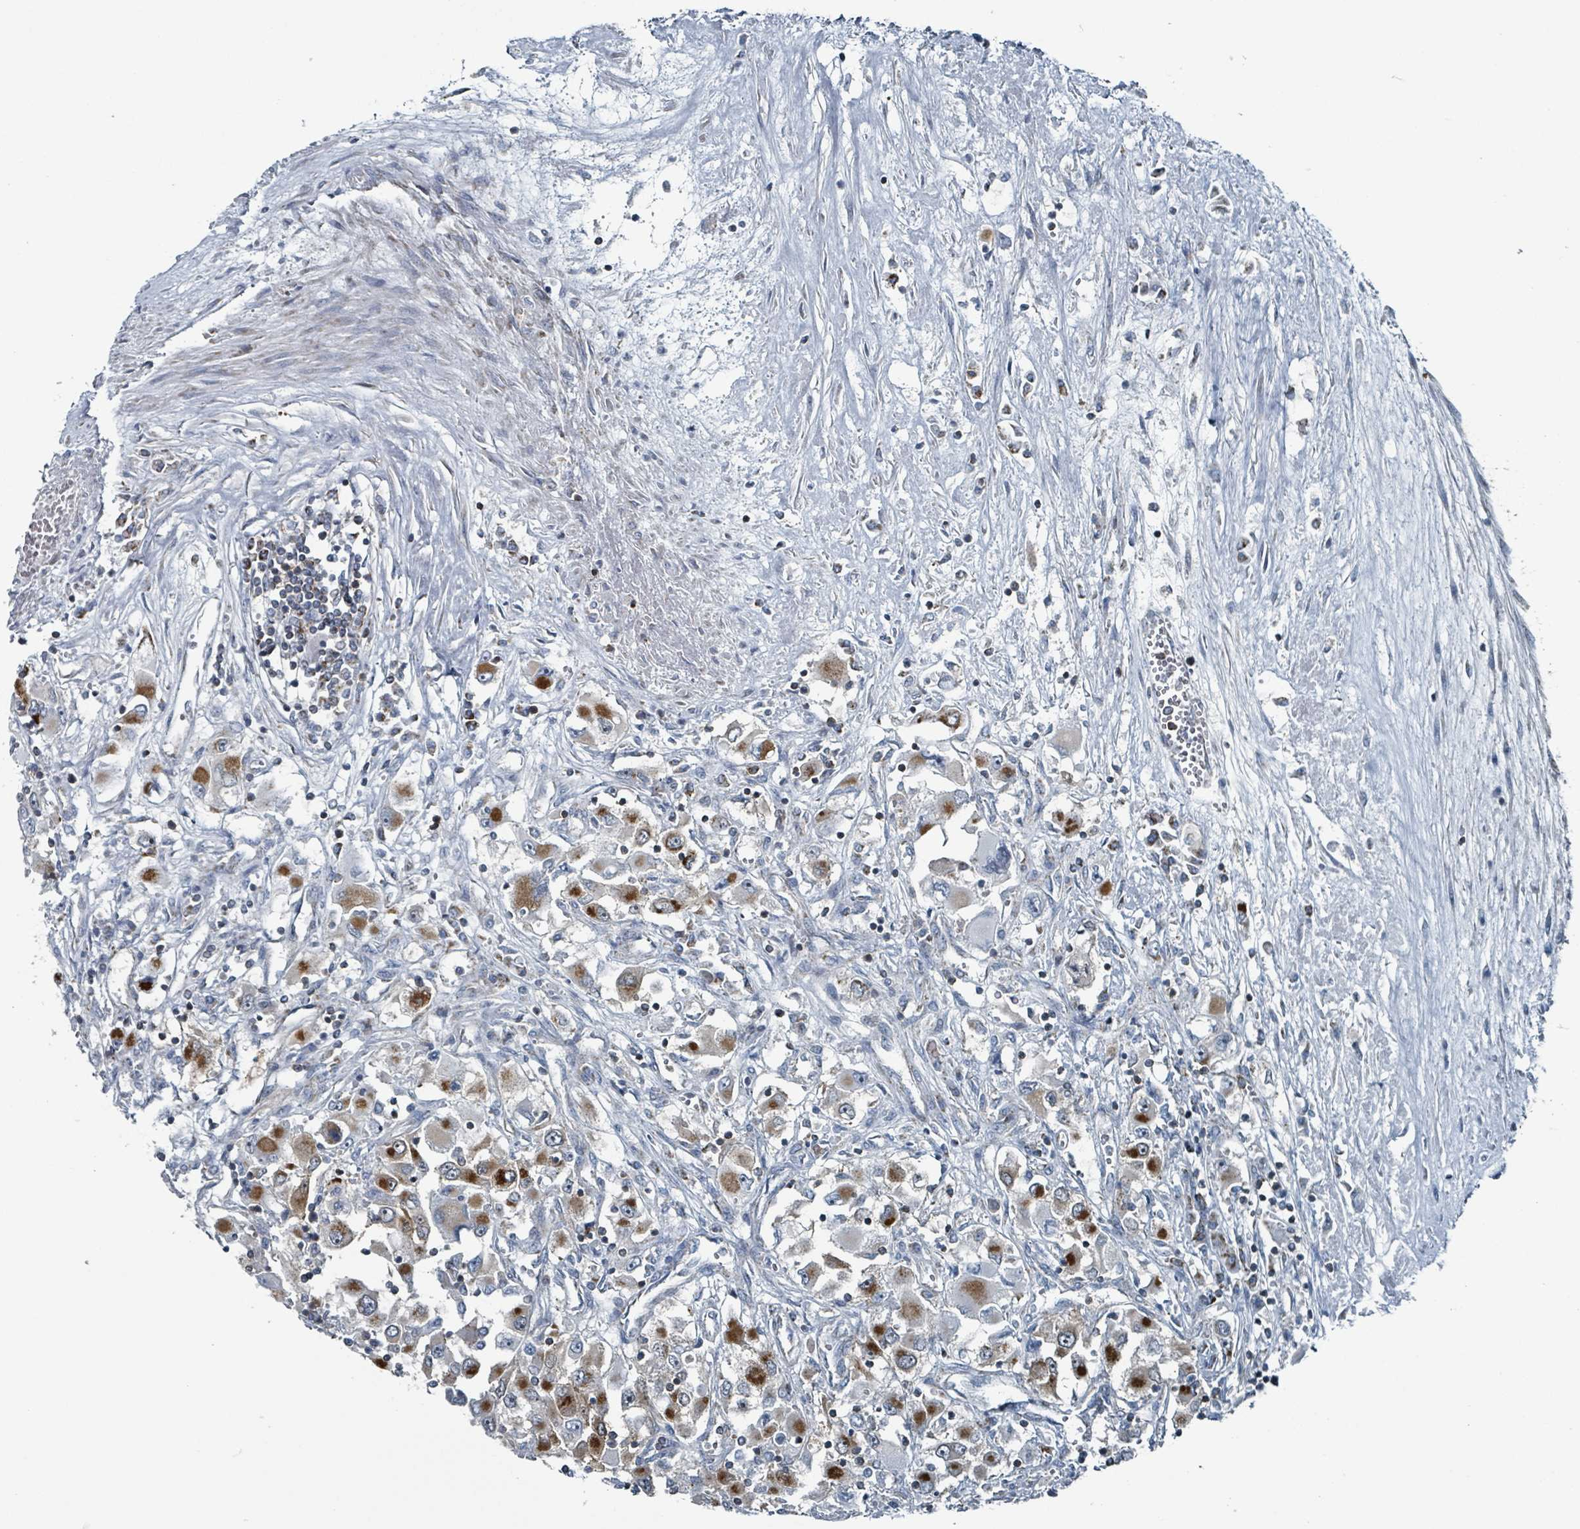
{"staining": {"intensity": "strong", "quantity": "25%-75%", "location": "cytoplasmic/membranous"}, "tissue": "renal cancer", "cell_type": "Tumor cells", "image_type": "cancer", "snomed": [{"axis": "morphology", "description": "Adenocarcinoma, NOS"}, {"axis": "topography", "description": "Kidney"}], "caption": "Protein expression analysis of human adenocarcinoma (renal) reveals strong cytoplasmic/membranous staining in about 25%-75% of tumor cells.", "gene": "ABHD18", "patient": {"sex": "female", "age": 52}}